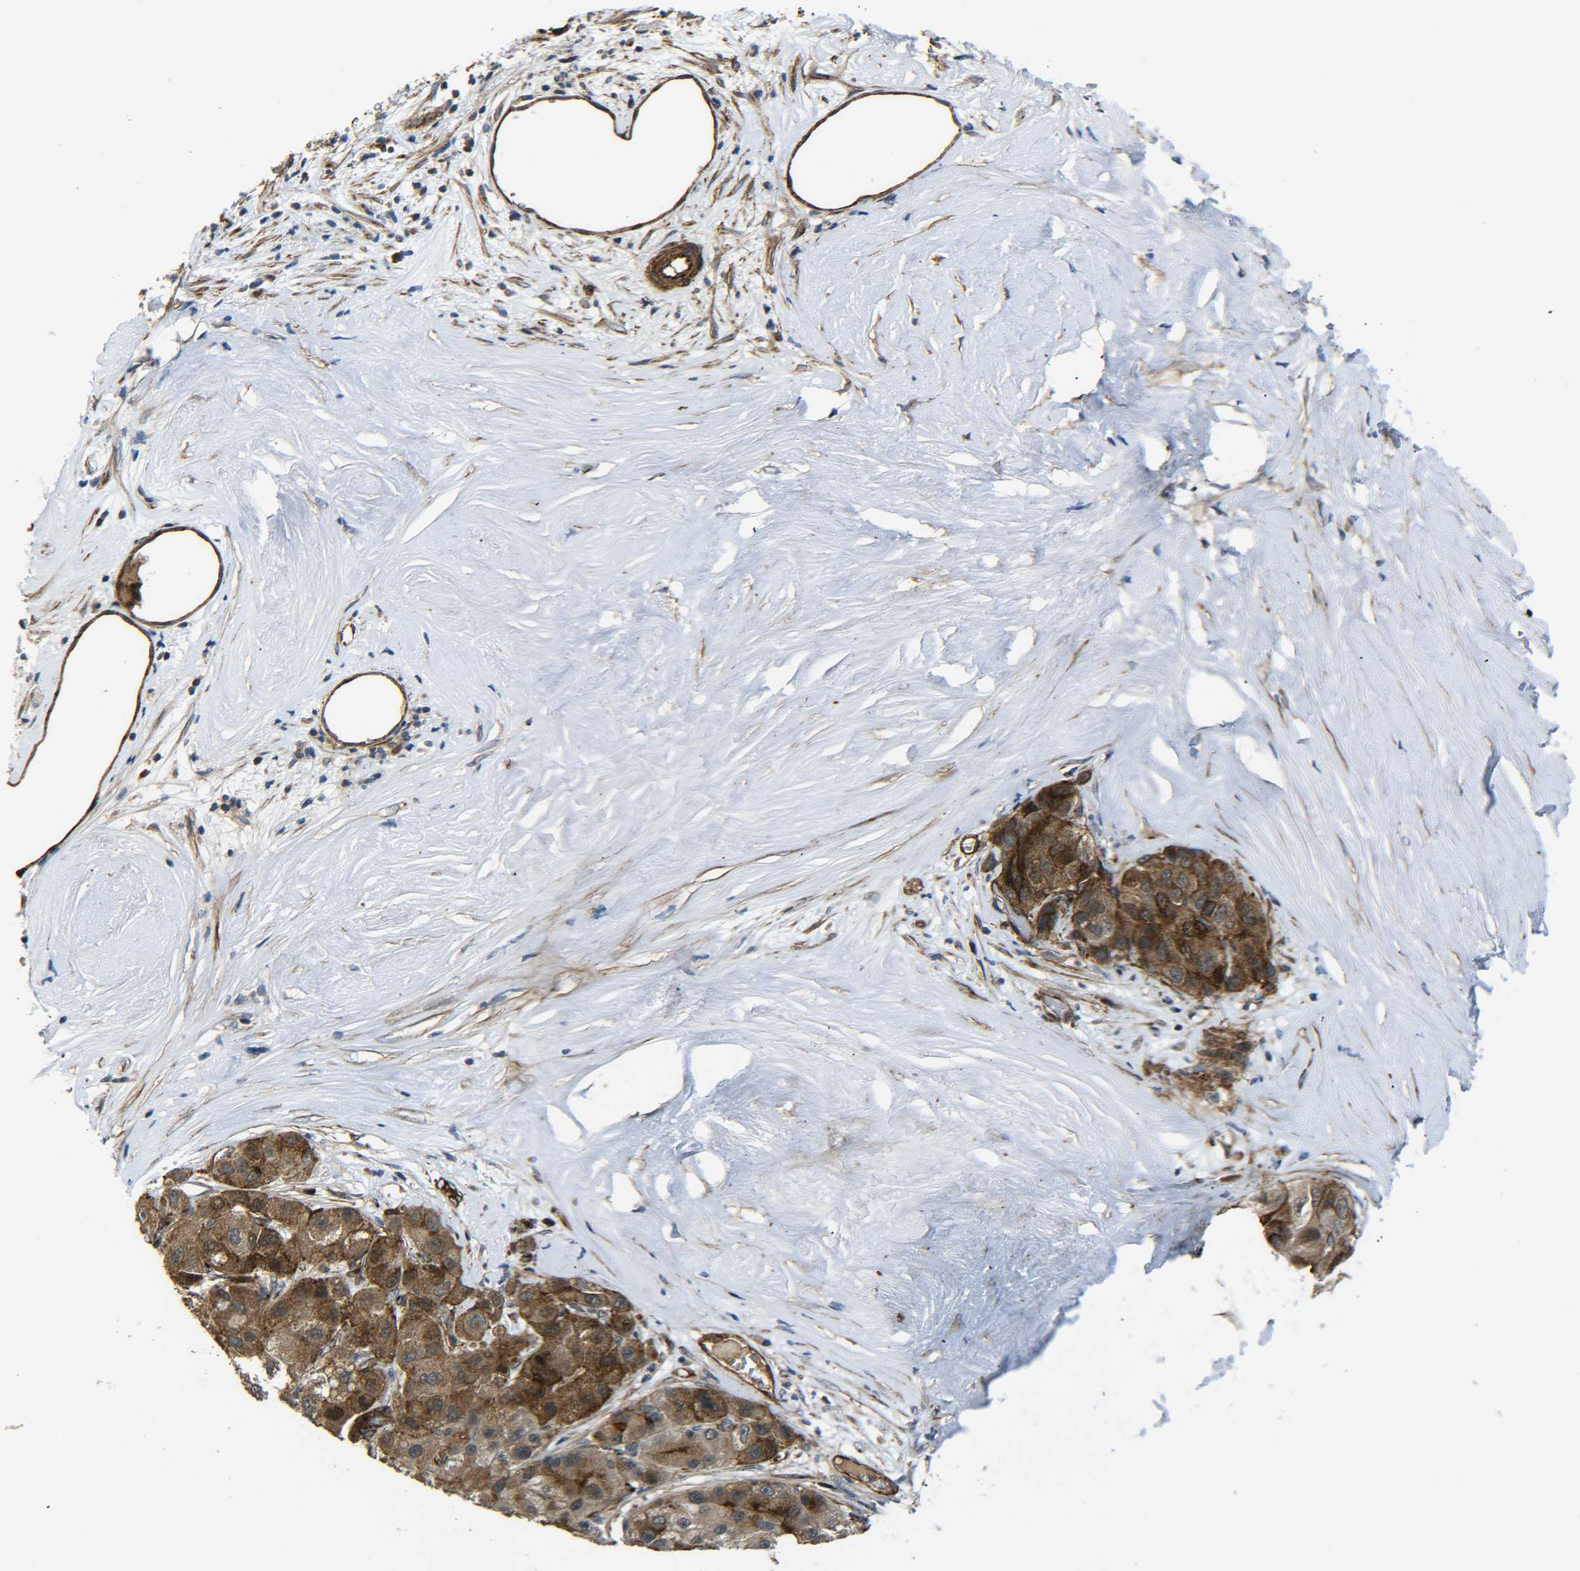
{"staining": {"intensity": "moderate", "quantity": ">75%", "location": "cytoplasmic/membranous,nuclear"}, "tissue": "liver cancer", "cell_type": "Tumor cells", "image_type": "cancer", "snomed": [{"axis": "morphology", "description": "Carcinoma, Hepatocellular, NOS"}, {"axis": "topography", "description": "Liver"}], "caption": "Immunohistochemical staining of liver cancer shows moderate cytoplasmic/membranous and nuclear protein staining in approximately >75% of tumor cells.", "gene": "ECE1", "patient": {"sex": "male", "age": 80}}